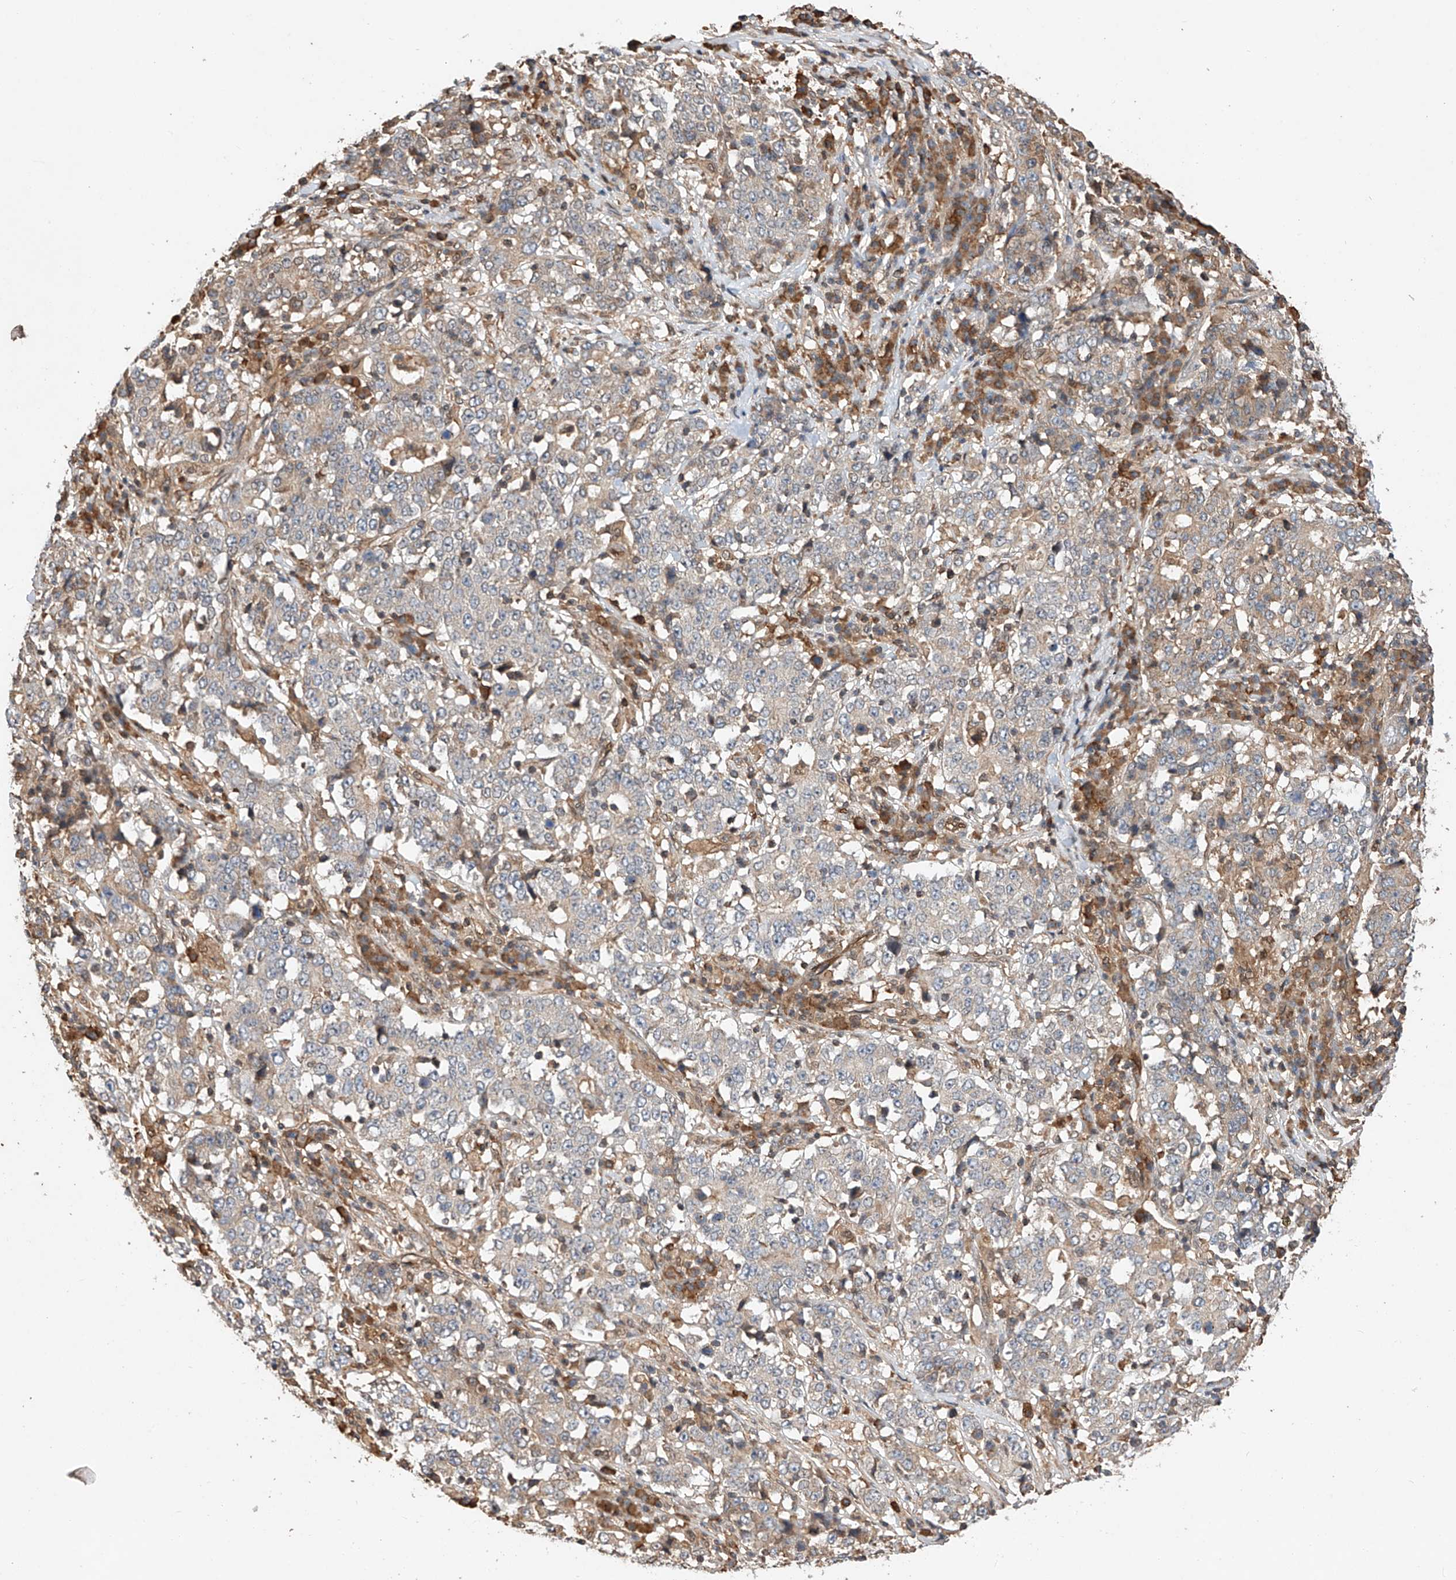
{"staining": {"intensity": "weak", "quantity": "<25%", "location": "cytoplasmic/membranous"}, "tissue": "stomach cancer", "cell_type": "Tumor cells", "image_type": "cancer", "snomed": [{"axis": "morphology", "description": "Adenocarcinoma, NOS"}, {"axis": "topography", "description": "Stomach"}], "caption": "Human stomach cancer stained for a protein using immunohistochemistry exhibits no staining in tumor cells.", "gene": "RILPL2", "patient": {"sex": "male", "age": 59}}